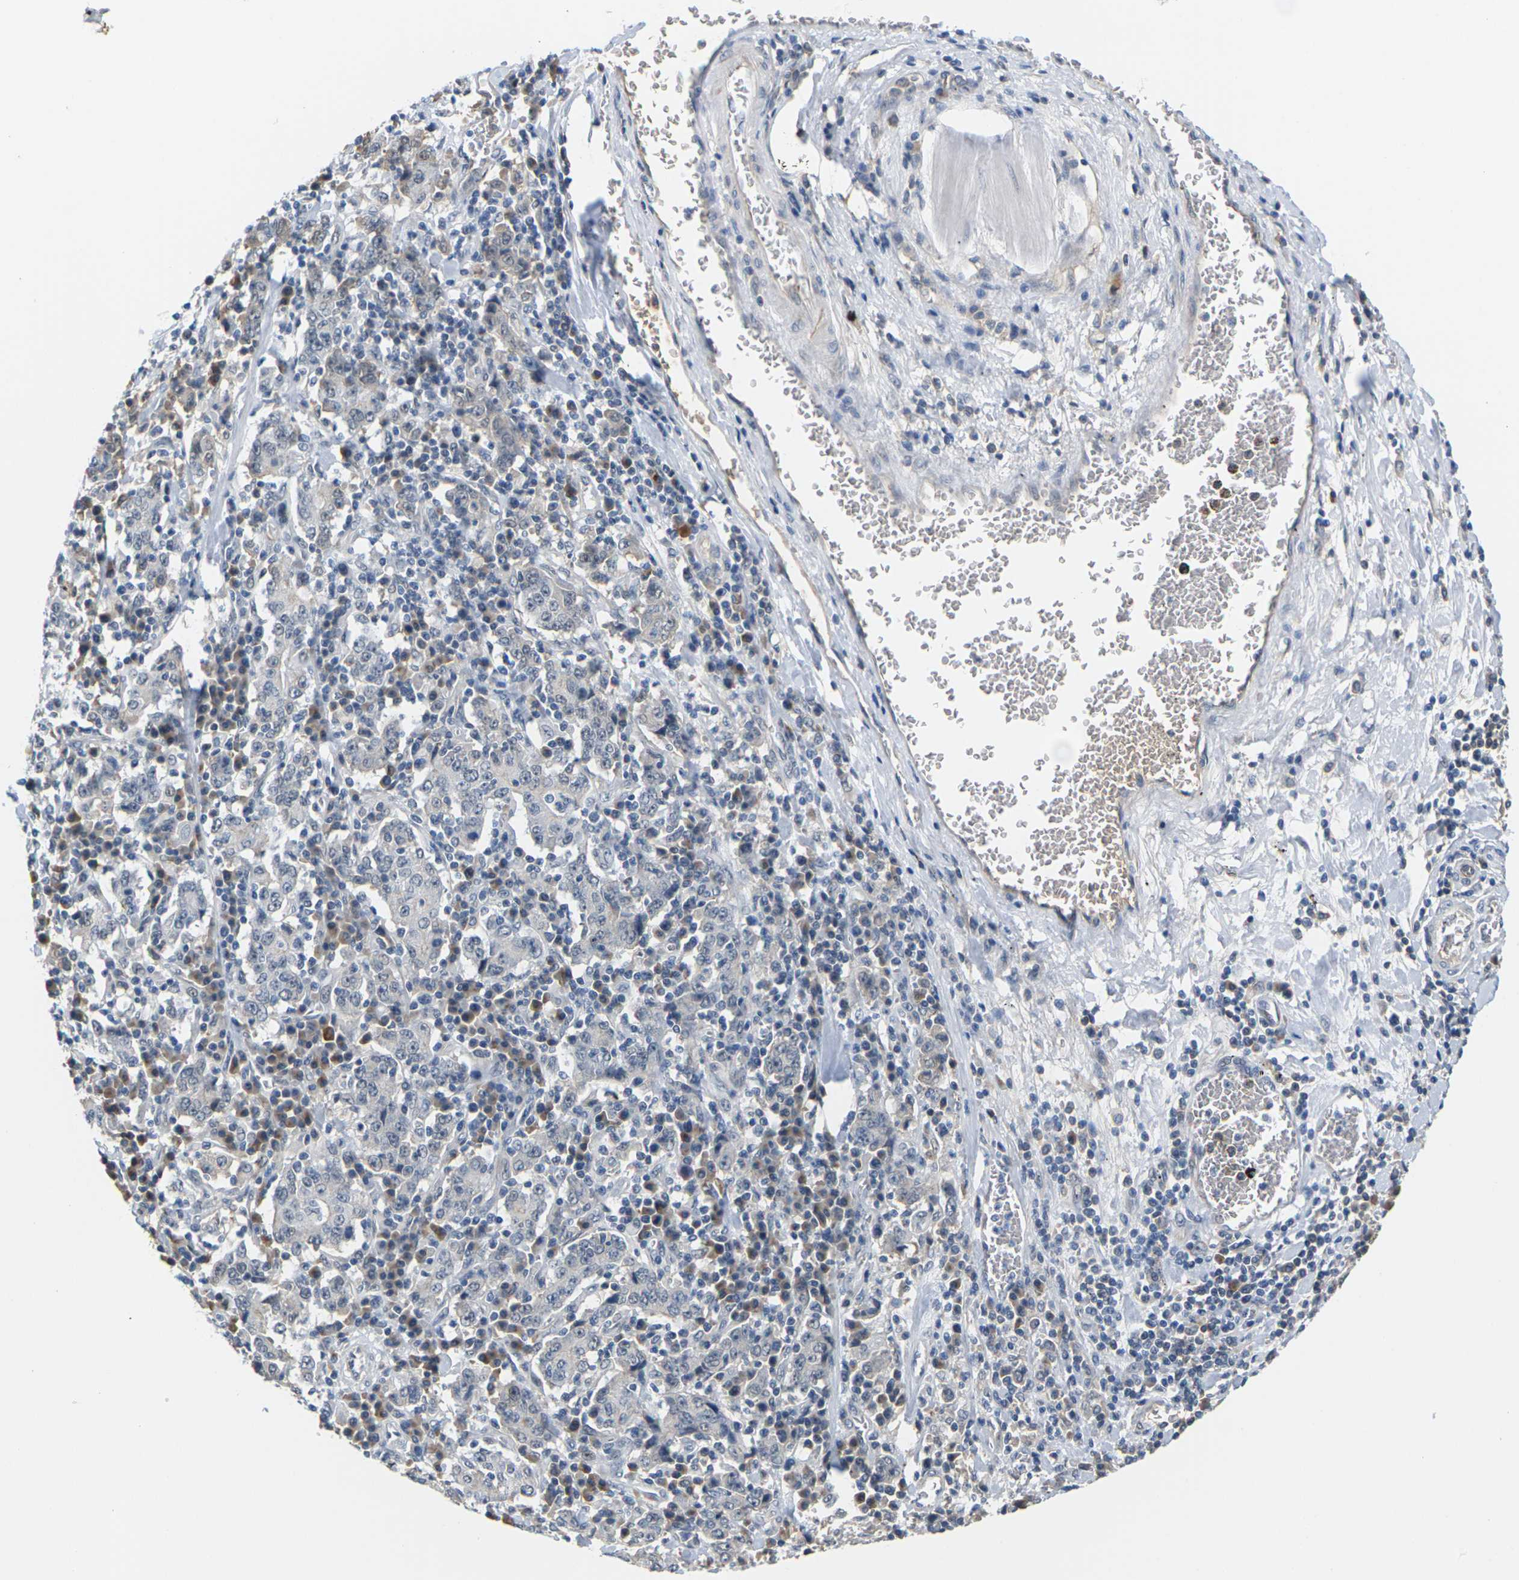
{"staining": {"intensity": "moderate", "quantity": "<25%", "location": "cytoplasmic/membranous"}, "tissue": "stomach cancer", "cell_type": "Tumor cells", "image_type": "cancer", "snomed": [{"axis": "morphology", "description": "Normal tissue, NOS"}, {"axis": "morphology", "description": "Adenocarcinoma, NOS"}, {"axis": "topography", "description": "Stomach, upper"}, {"axis": "topography", "description": "Stomach"}], "caption": "Stomach cancer (adenocarcinoma) tissue displays moderate cytoplasmic/membranous staining in about <25% of tumor cells The staining is performed using DAB brown chromogen to label protein expression. The nuclei are counter-stained blue using hematoxylin.", "gene": "PKP2", "patient": {"sex": "male", "age": 59}}